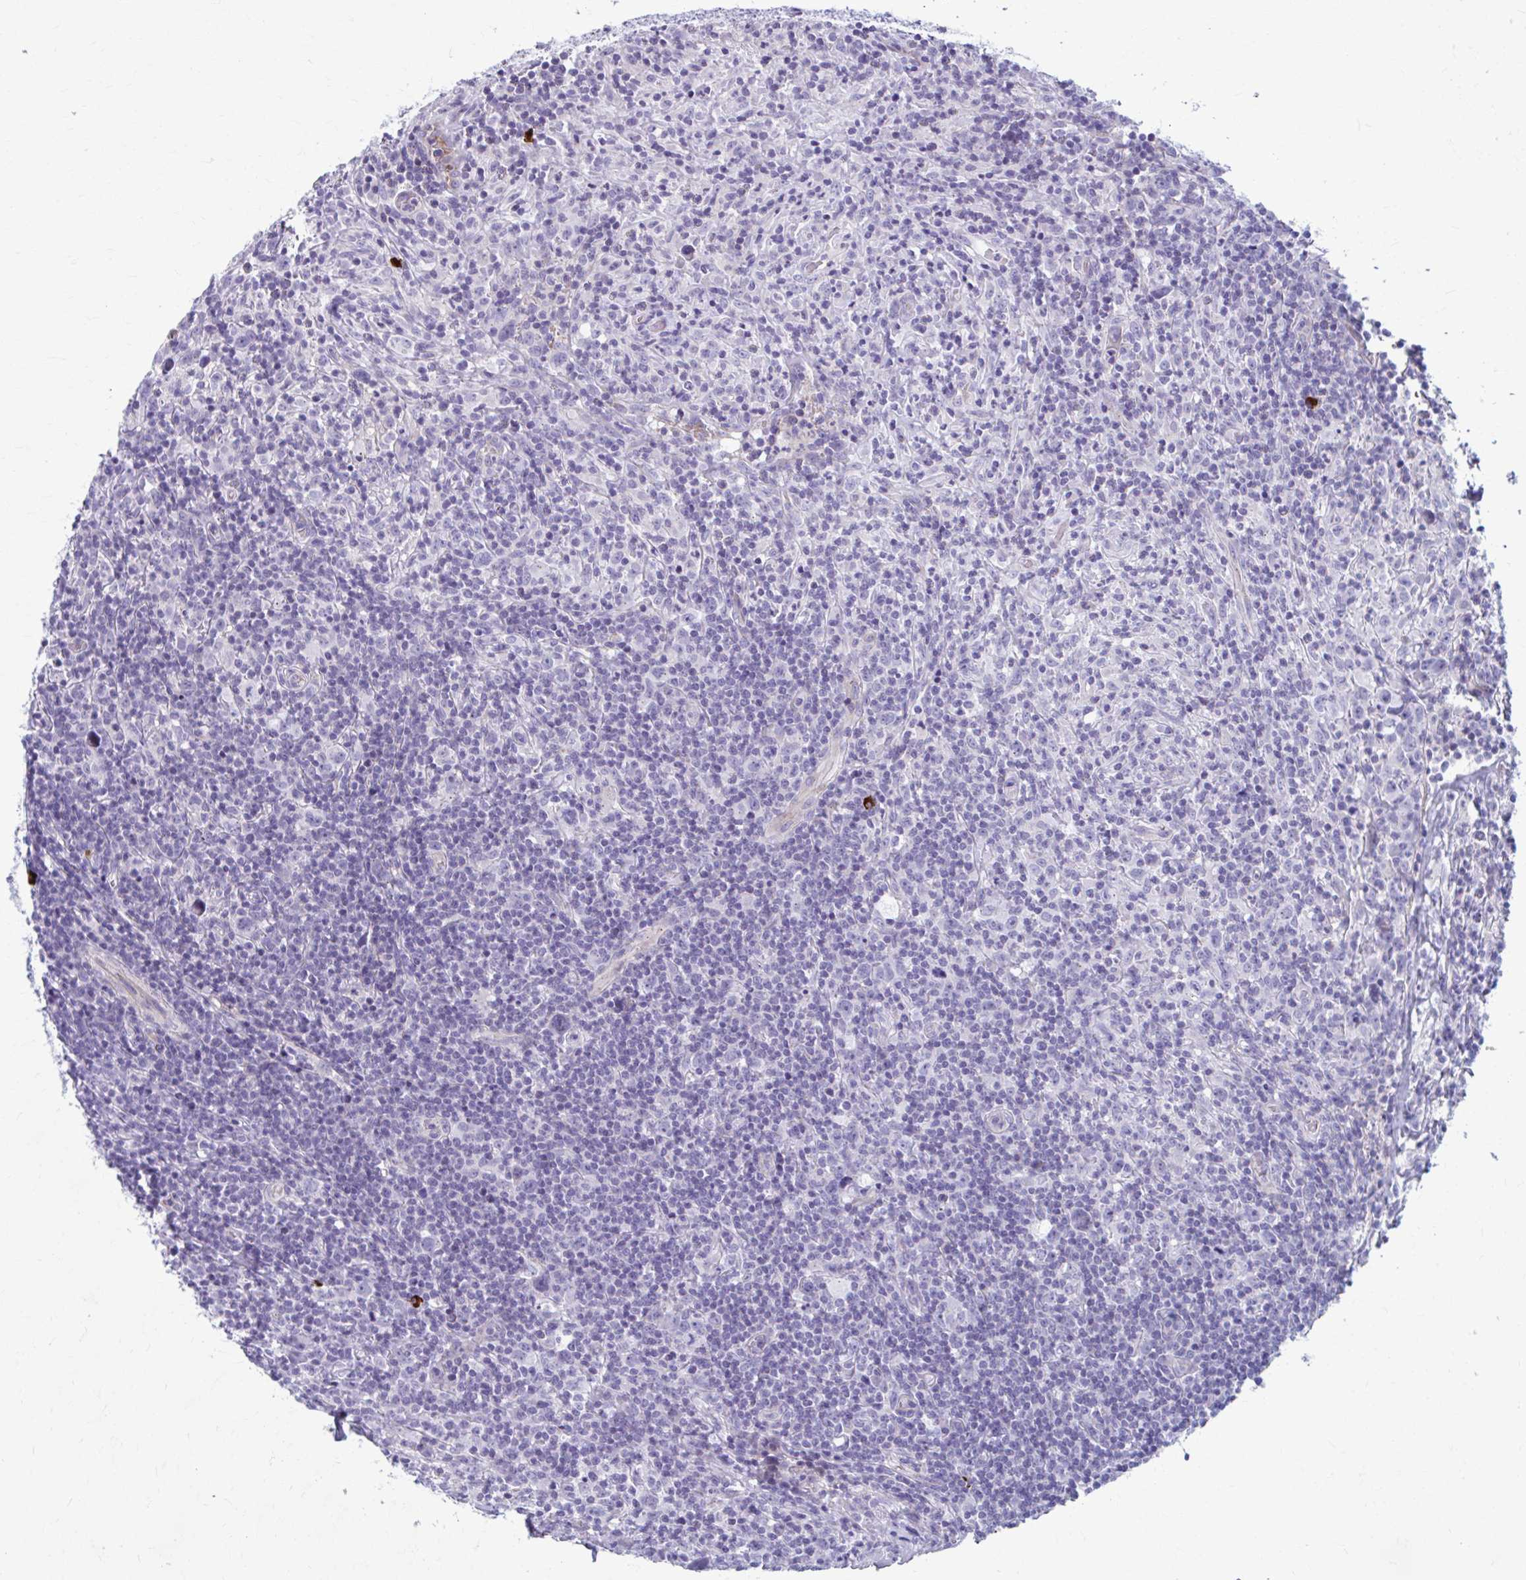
{"staining": {"intensity": "negative", "quantity": "none", "location": "none"}, "tissue": "lymphoma", "cell_type": "Tumor cells", "image_type": "cancer", "snomed": [{"axis": "morphology", "description": "Hodgkin's disease, NOS"}, {"axis": "topography", "description": "Lymph node"}], "caption": "The histopathology image reveals no staining of tumor cells in lymphoma. (Stains: DAB (3,3'-diaminobenzidine) IHC with hematoxylin counter stain, Microscopy: brightfield microscopy at high magnification).", "gene": "C12orf71", "patient": {"sex": "female", "age": 18}}